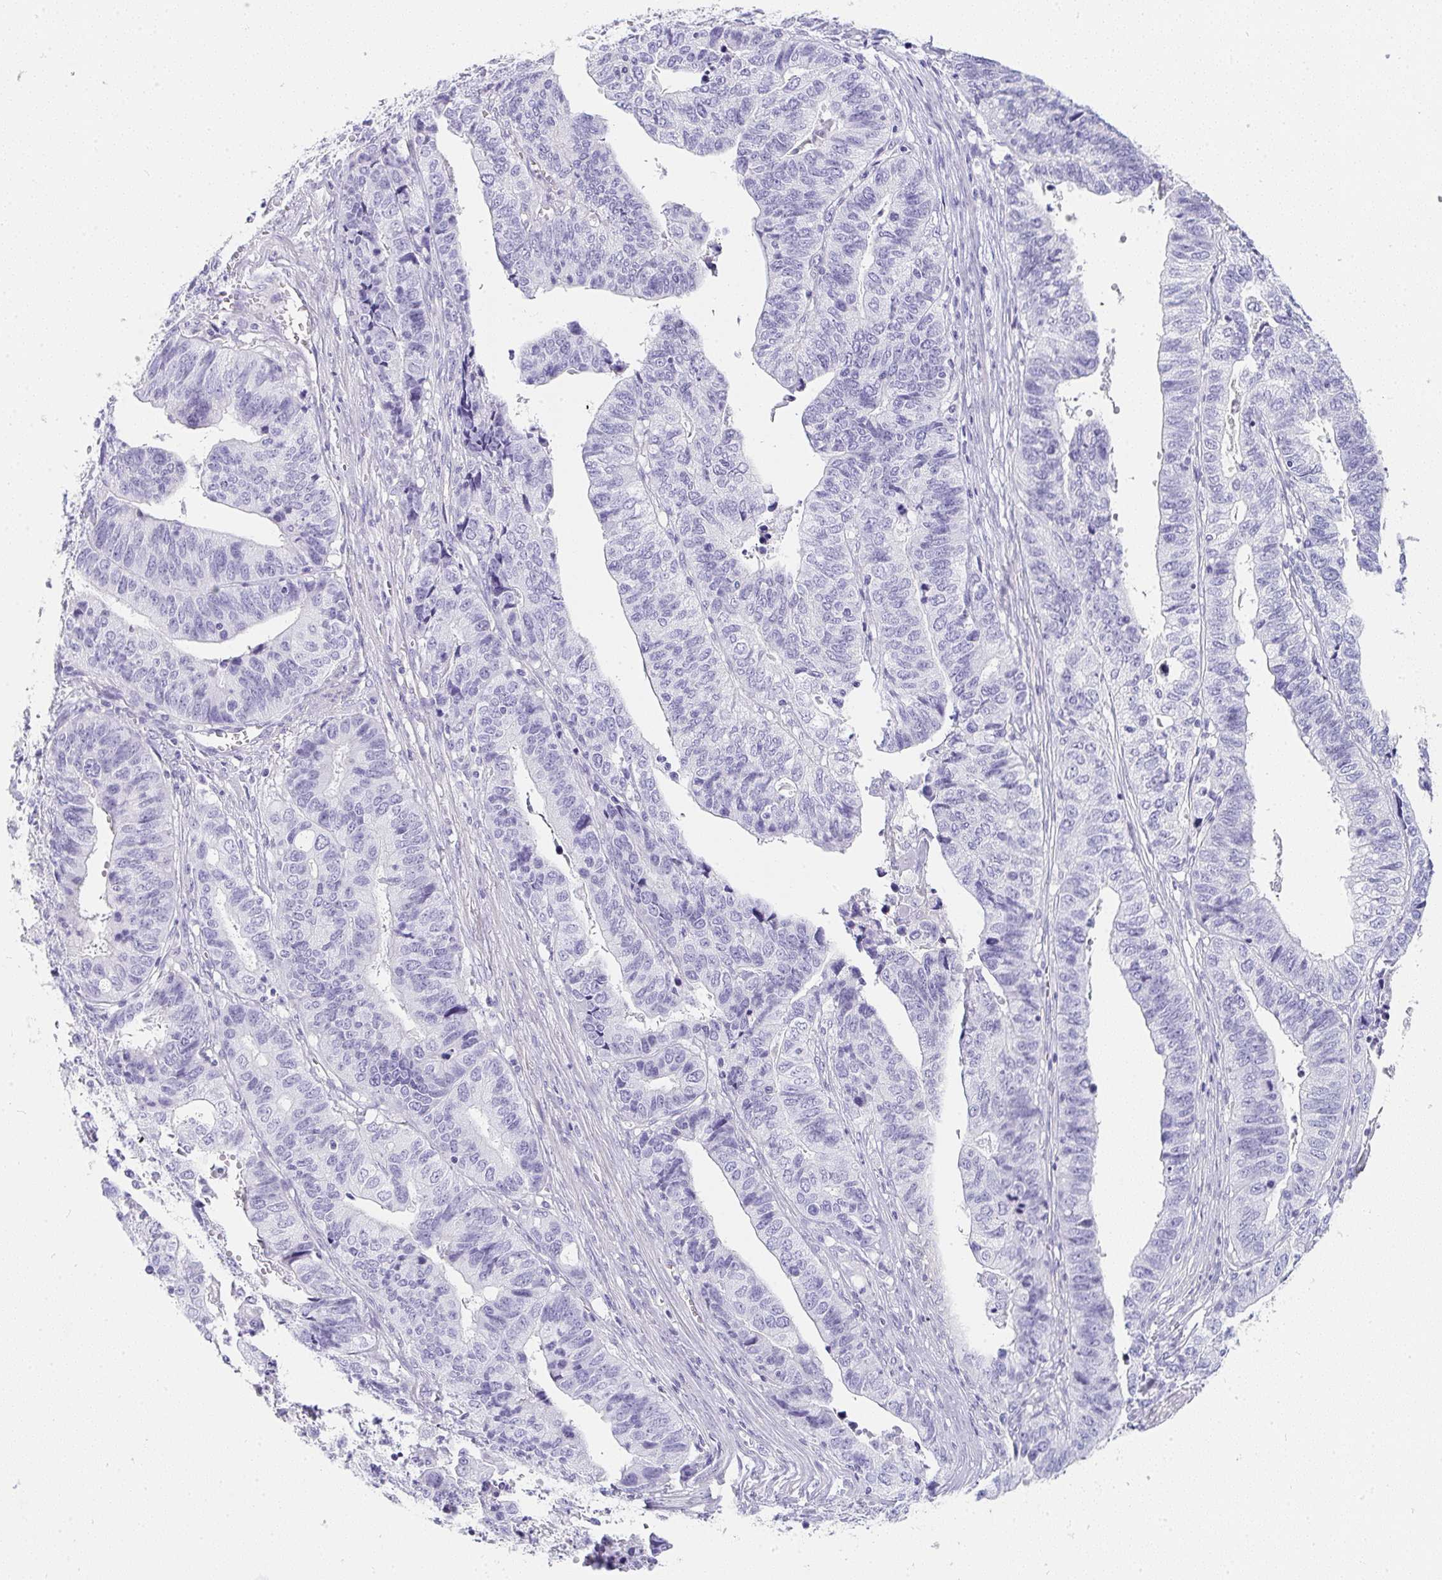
{"staining": {"intensity": "negative", "quantity": "none", "location": "none"}, "tissue": "stomach cancer", "cell_type": "Tumor cells", "image_type": "cancer", "snomed": [{"axis": "morphology", "description": "Adenocarcinoma, NOS"}, {"axis": "topography", "description": "Stomach, upper"}], "caption": "Stomach cancer (adenocarcinoma) was stained to show a protein in brown. There is no significant expression in tumor cells. The staining was performed using DAB to visualize the protein expression in brown, while the nuclei were stained in blue with hematoxylin (Magnification: 20x).", "gene": "PRND", "patient": {"sex": "female", "age": 67}}